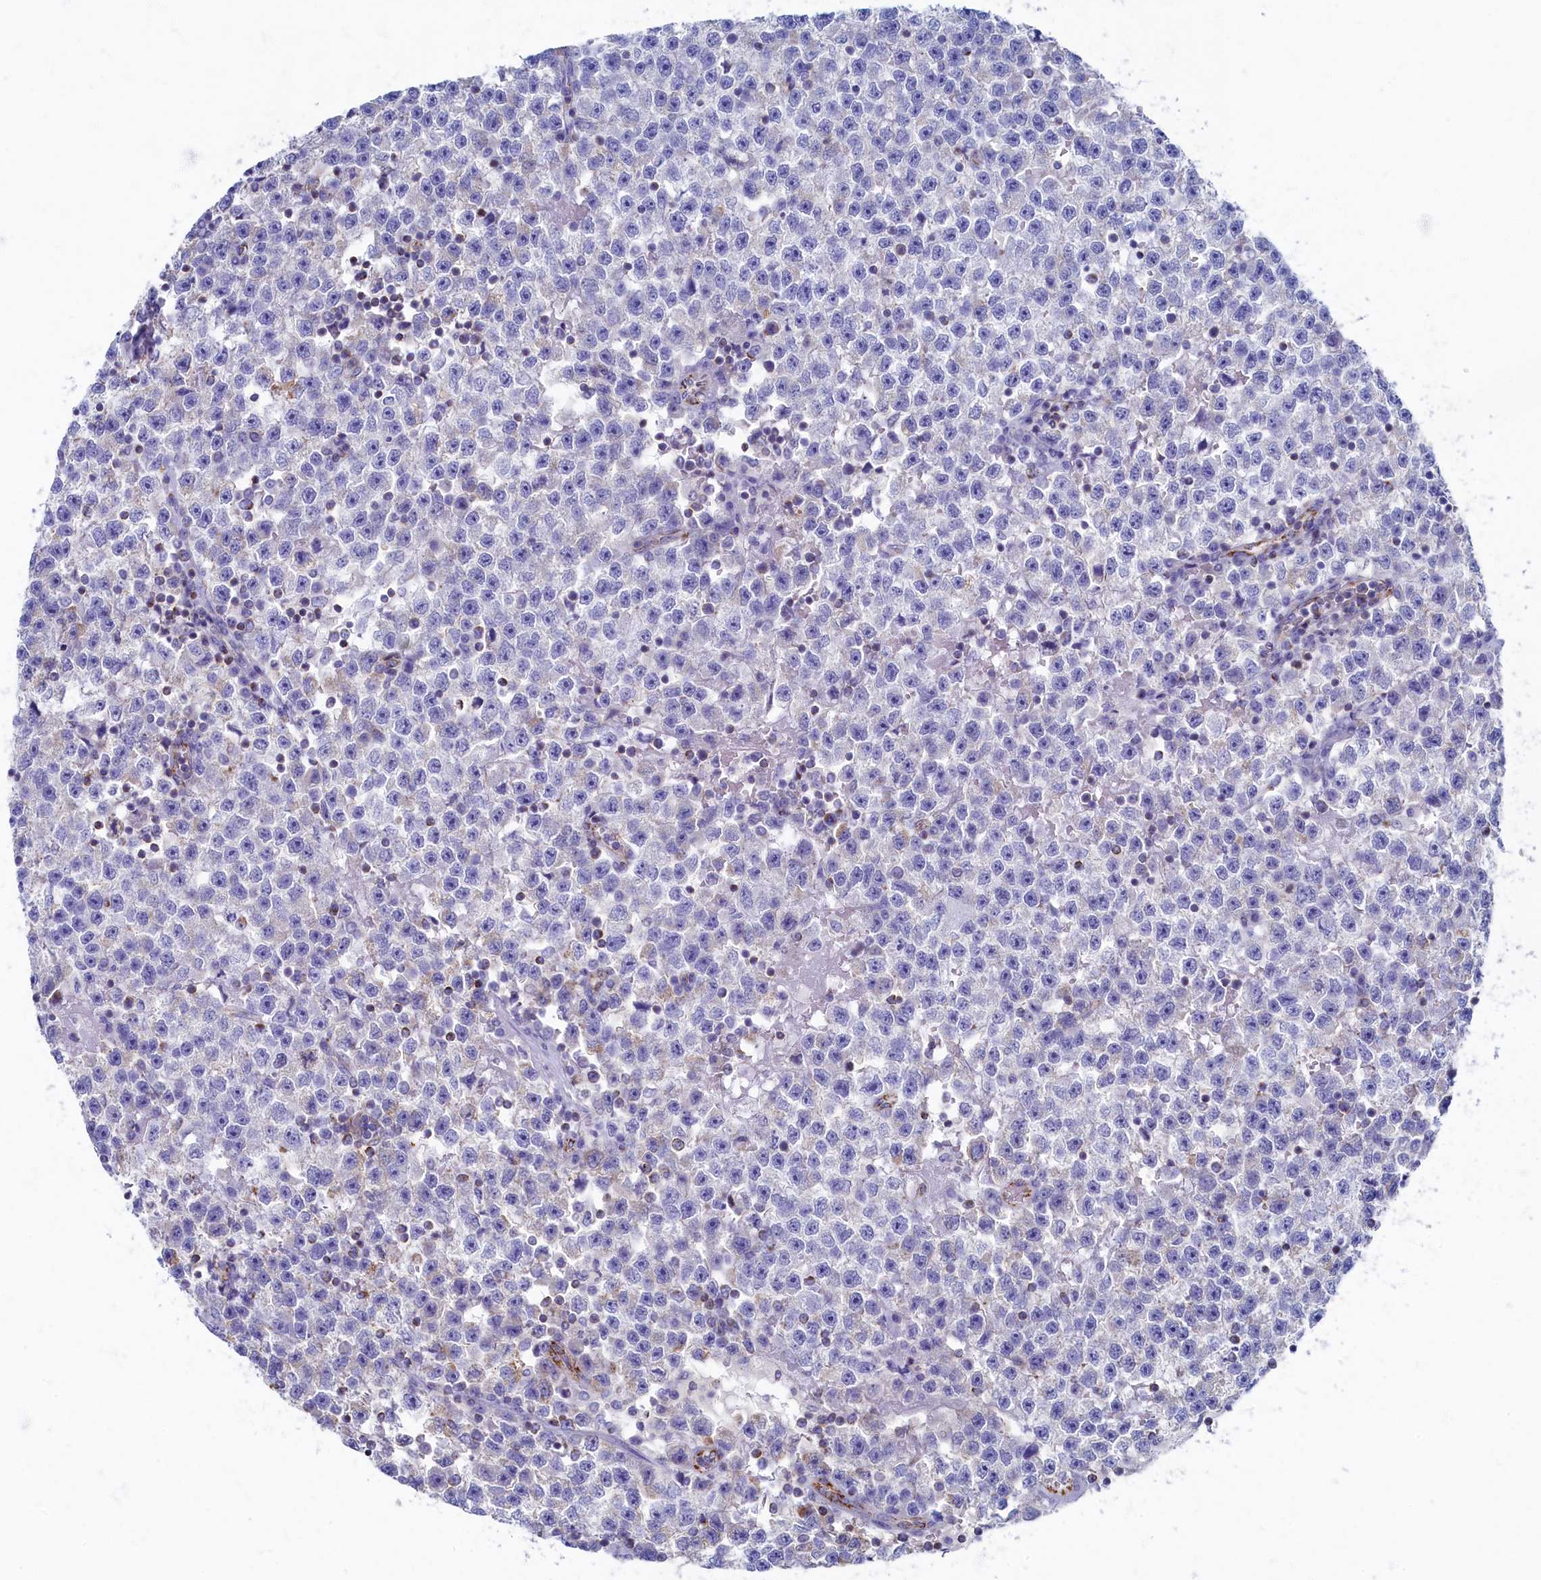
{"staining": {"intensity": "negative", "quantity": "none", "location": "none"}, "tissue": "testis cancer", "cell_type": "Tumor cells", "image_type": "cancer", "snomed": [{"axis": "morphology", "description": "Seminoma, NOS"}, {"axis": "topography", "description": "Testis"}], "caption": "IHC of human testis seminoma demonstrates no expression in tumor cells.", "gene": "OCIAD2", "patient": {"sex": "male", "age": 22}}